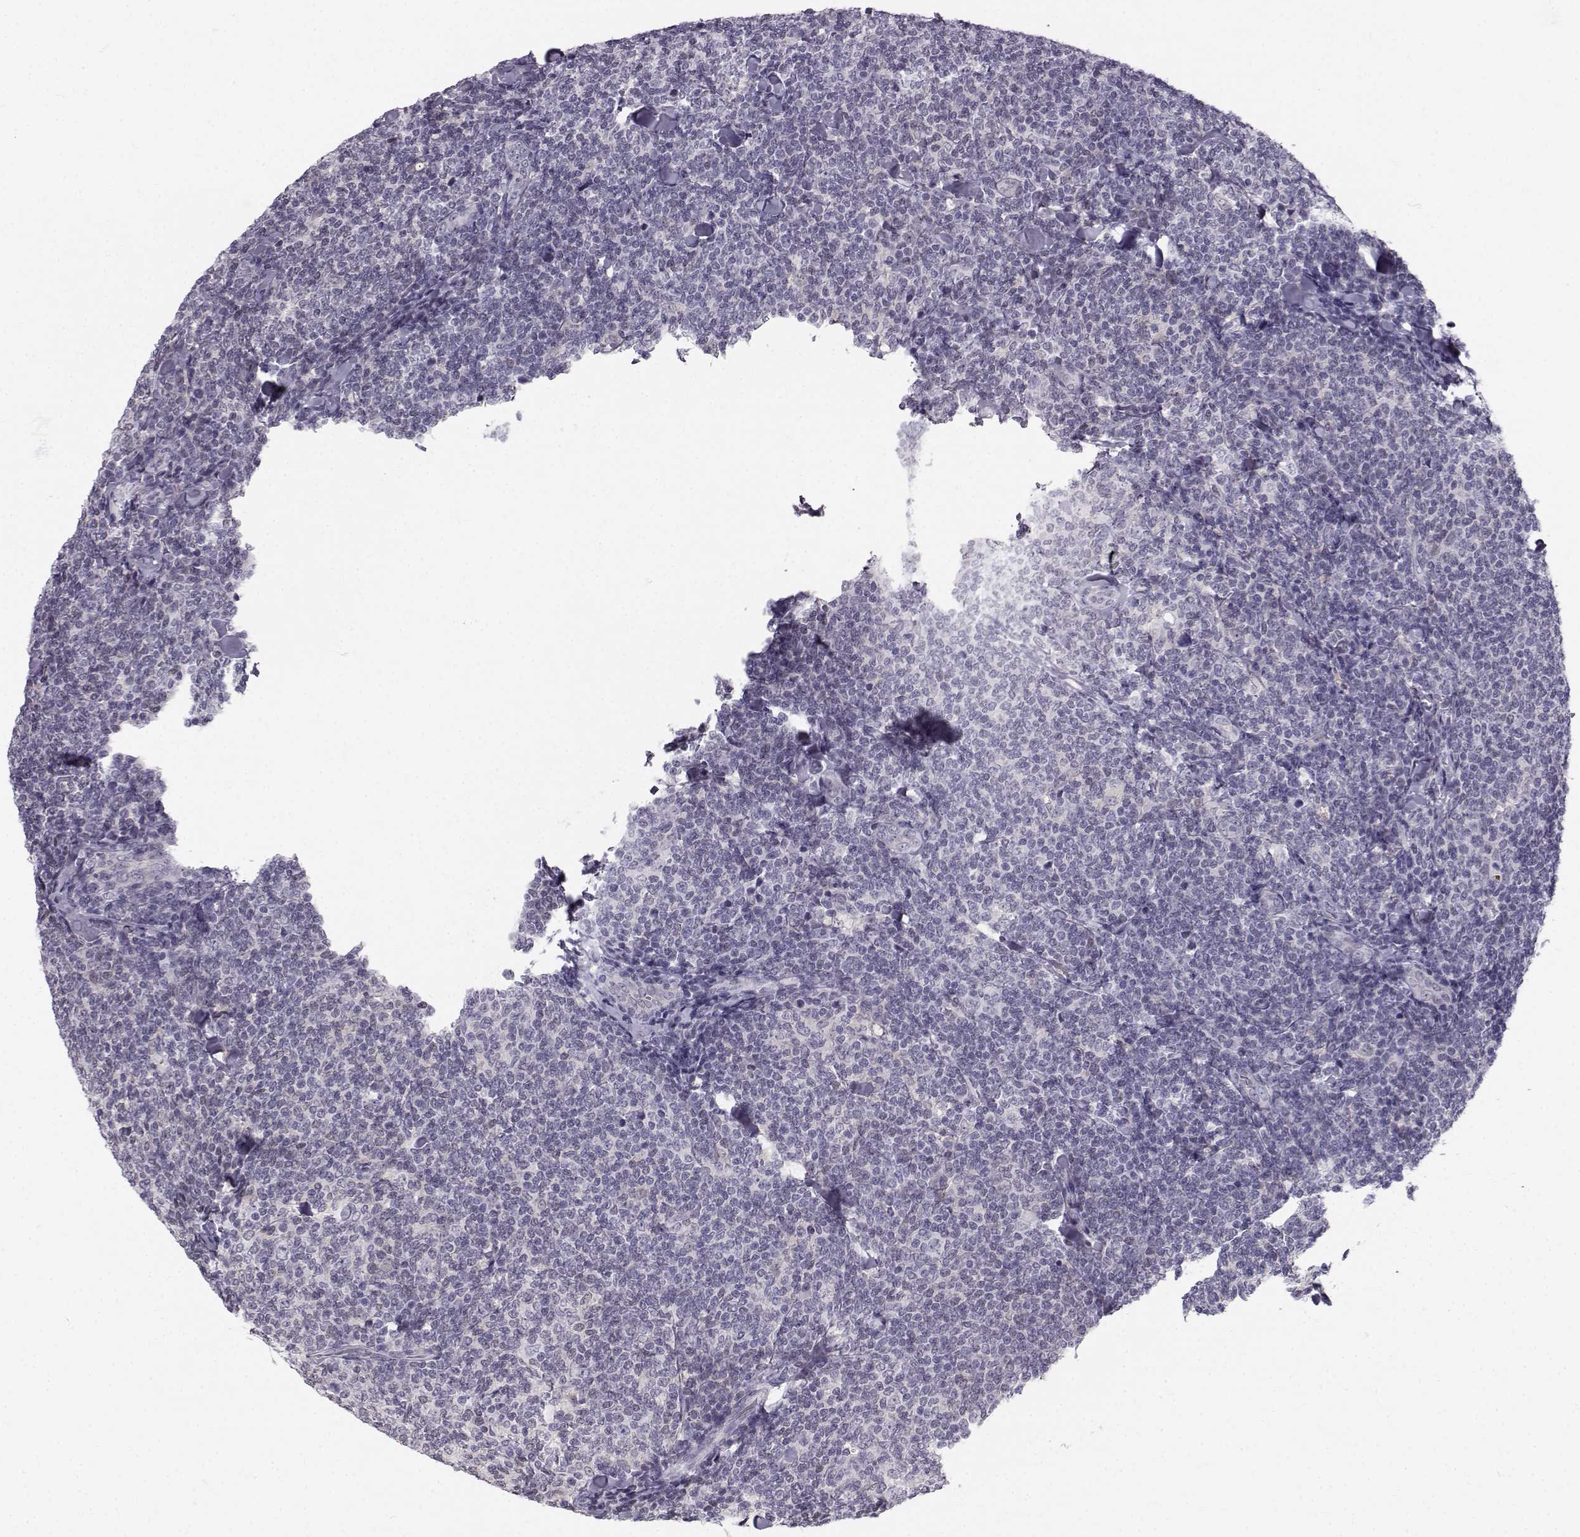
{"staining": {"intensity": "negative", "quantity": "none", "location": "none"}, "tissue": "lymphoma", "cell_type": "Tumor cells", "image_type": "cancer", "snomed": [{"axis": "morphology", "description": "Malignant lymphoma, non-Hodgkin's type, Low grade"}, {"axis": "topography", "description": "Lymph node"}], "caption": "Immunohistochemical staining of human malignant lymphoma, non-Hodgkin's type (low-grade) displays no significant positivity in tumor cells.", "gene": "ZNF185", "patient": {"sex": "female", "age": 56}}